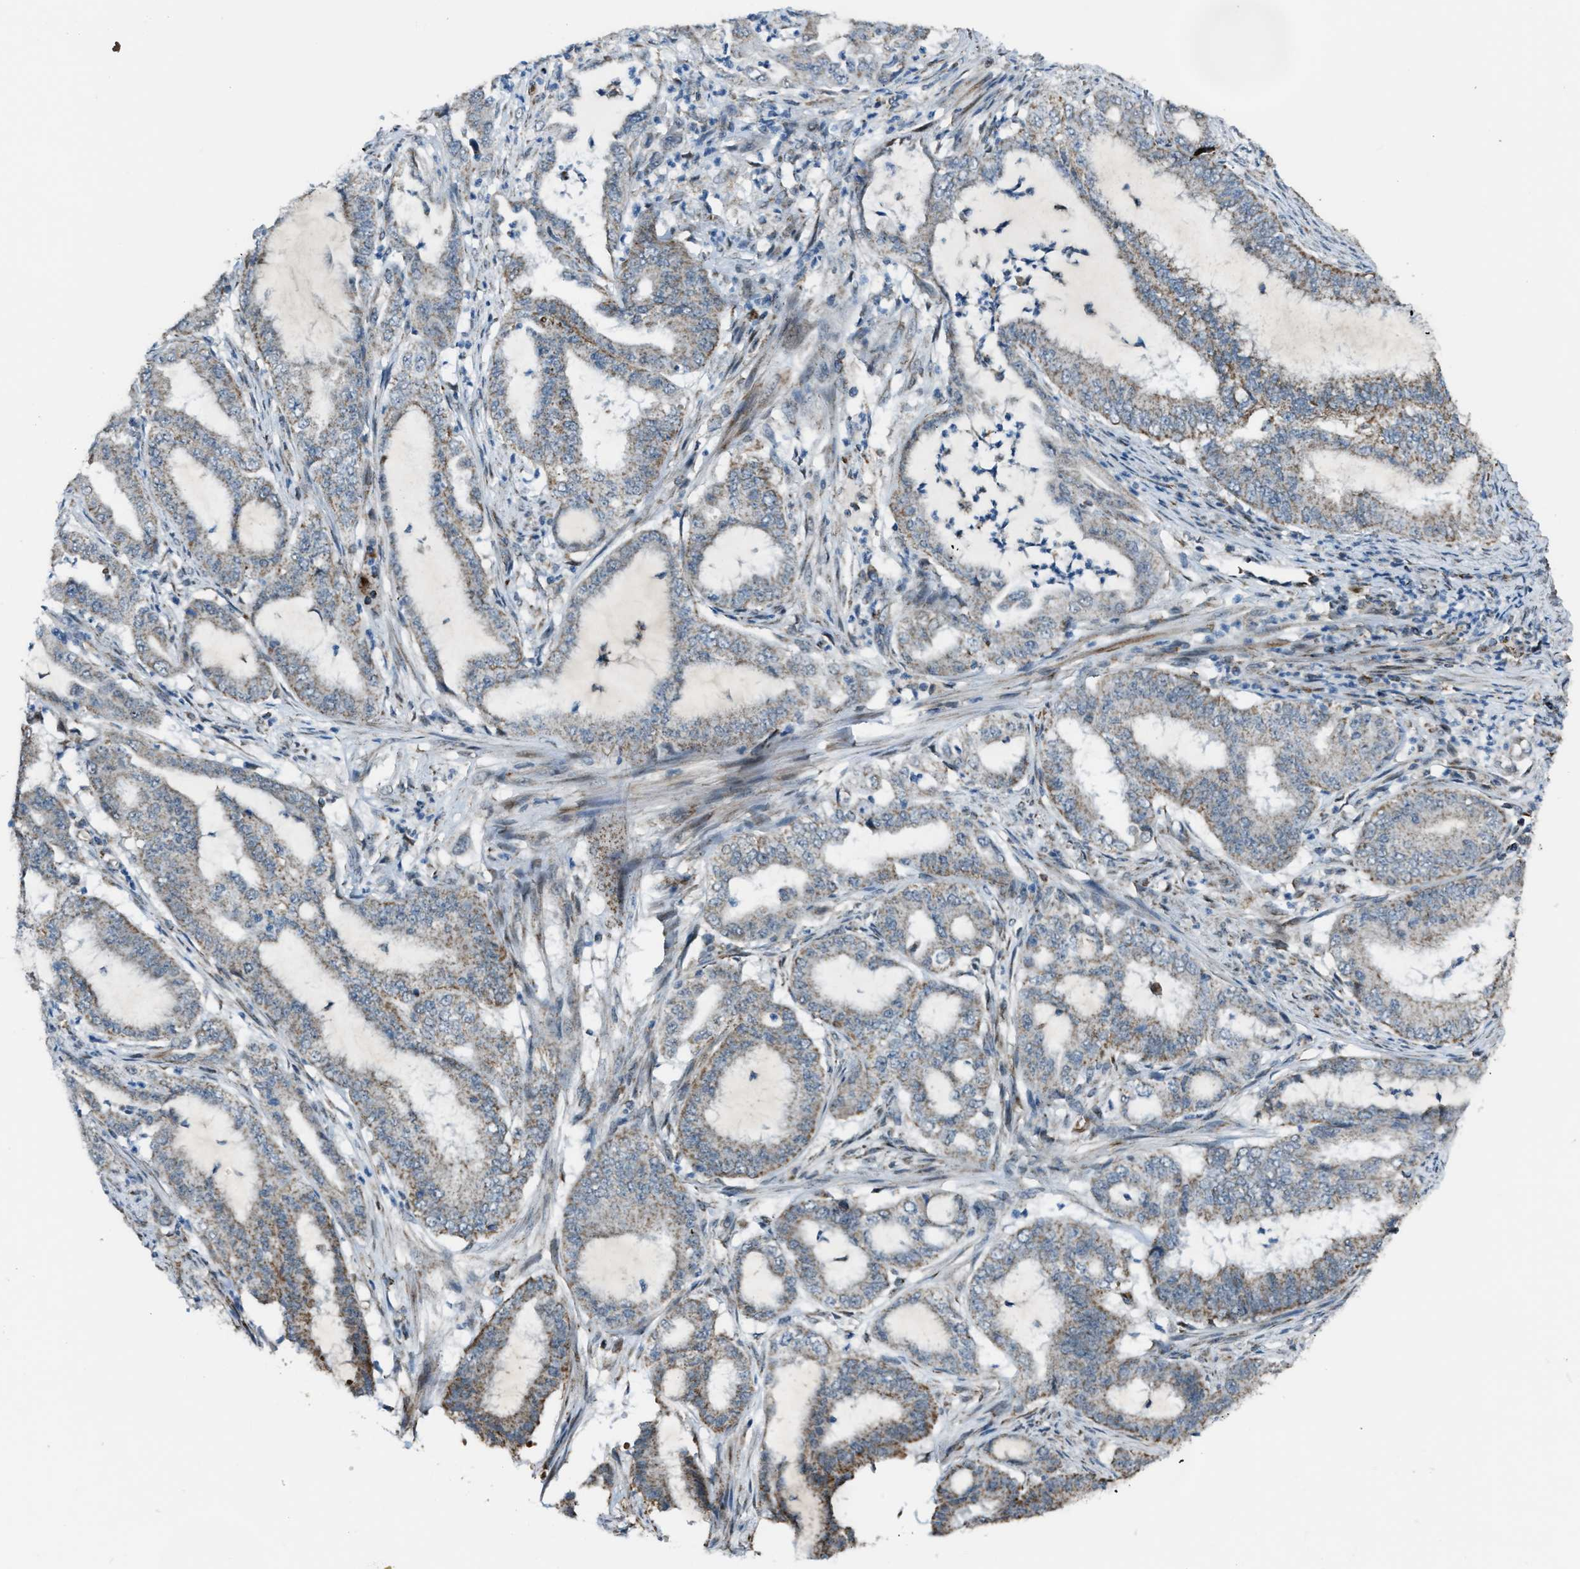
{"staining": {"intensity": "weak", "quantity": "25%-75%", "location": "cytoplasmic/membranous"}, "tissue": "endometrial cancer", "cell_type": "Tumor cells", "image_type": "cancer", "snomed": [{"axis": "morphology", "description": "Adenocarcinoma, NOS"}, {"axis": "topography", "description": "Endometrium"}], "caption": "Immunohistochemical staining of endometrial adenocarcinoma exhibits low levels of weak cytoplasmic/membranous staining in approximately 25%-75% of tumor cells.", "gene": "CHN2", "patient": {"sex": "female", "age": 51}}